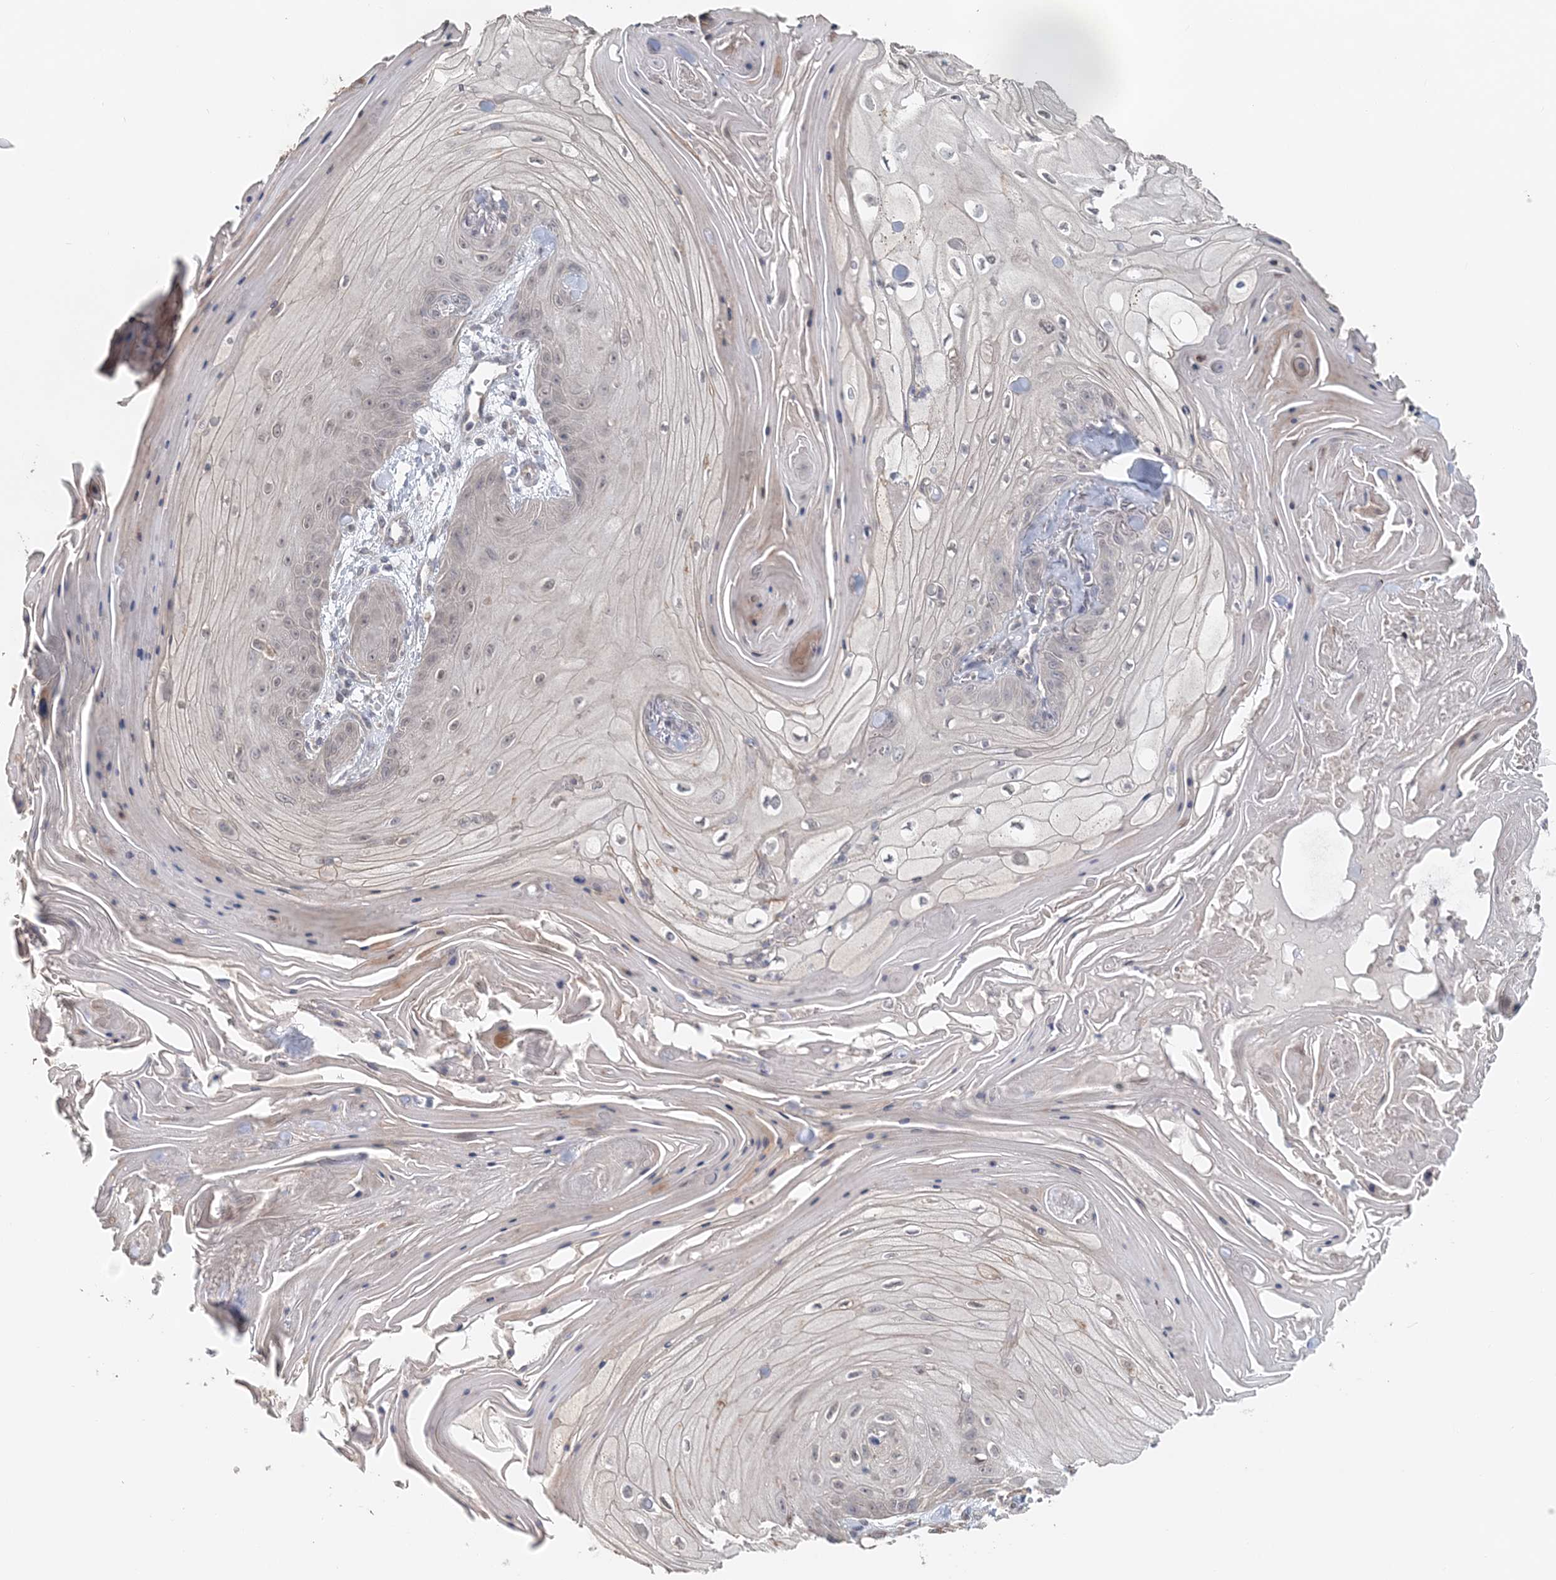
{"staining": {"intensity": "negative", "quantity": "none", "location": "none"}, "tissue": "skin cancer", "cell_type": "Tumor cells", "image_type": "cancer", "snomed": [{"axis": "morphology", "description": "Squamous cell carcinoma, NOS"}, {"axis": "topography", "description": "Skin"}], "caption": "This is an immunohistochemistry (IHC) micrograph of skin cancer (squamous cell carcinoma). There is no expression in tumor cells.", "gene": "FBXO38", "patient": {"sex": "male", "age": 74}}